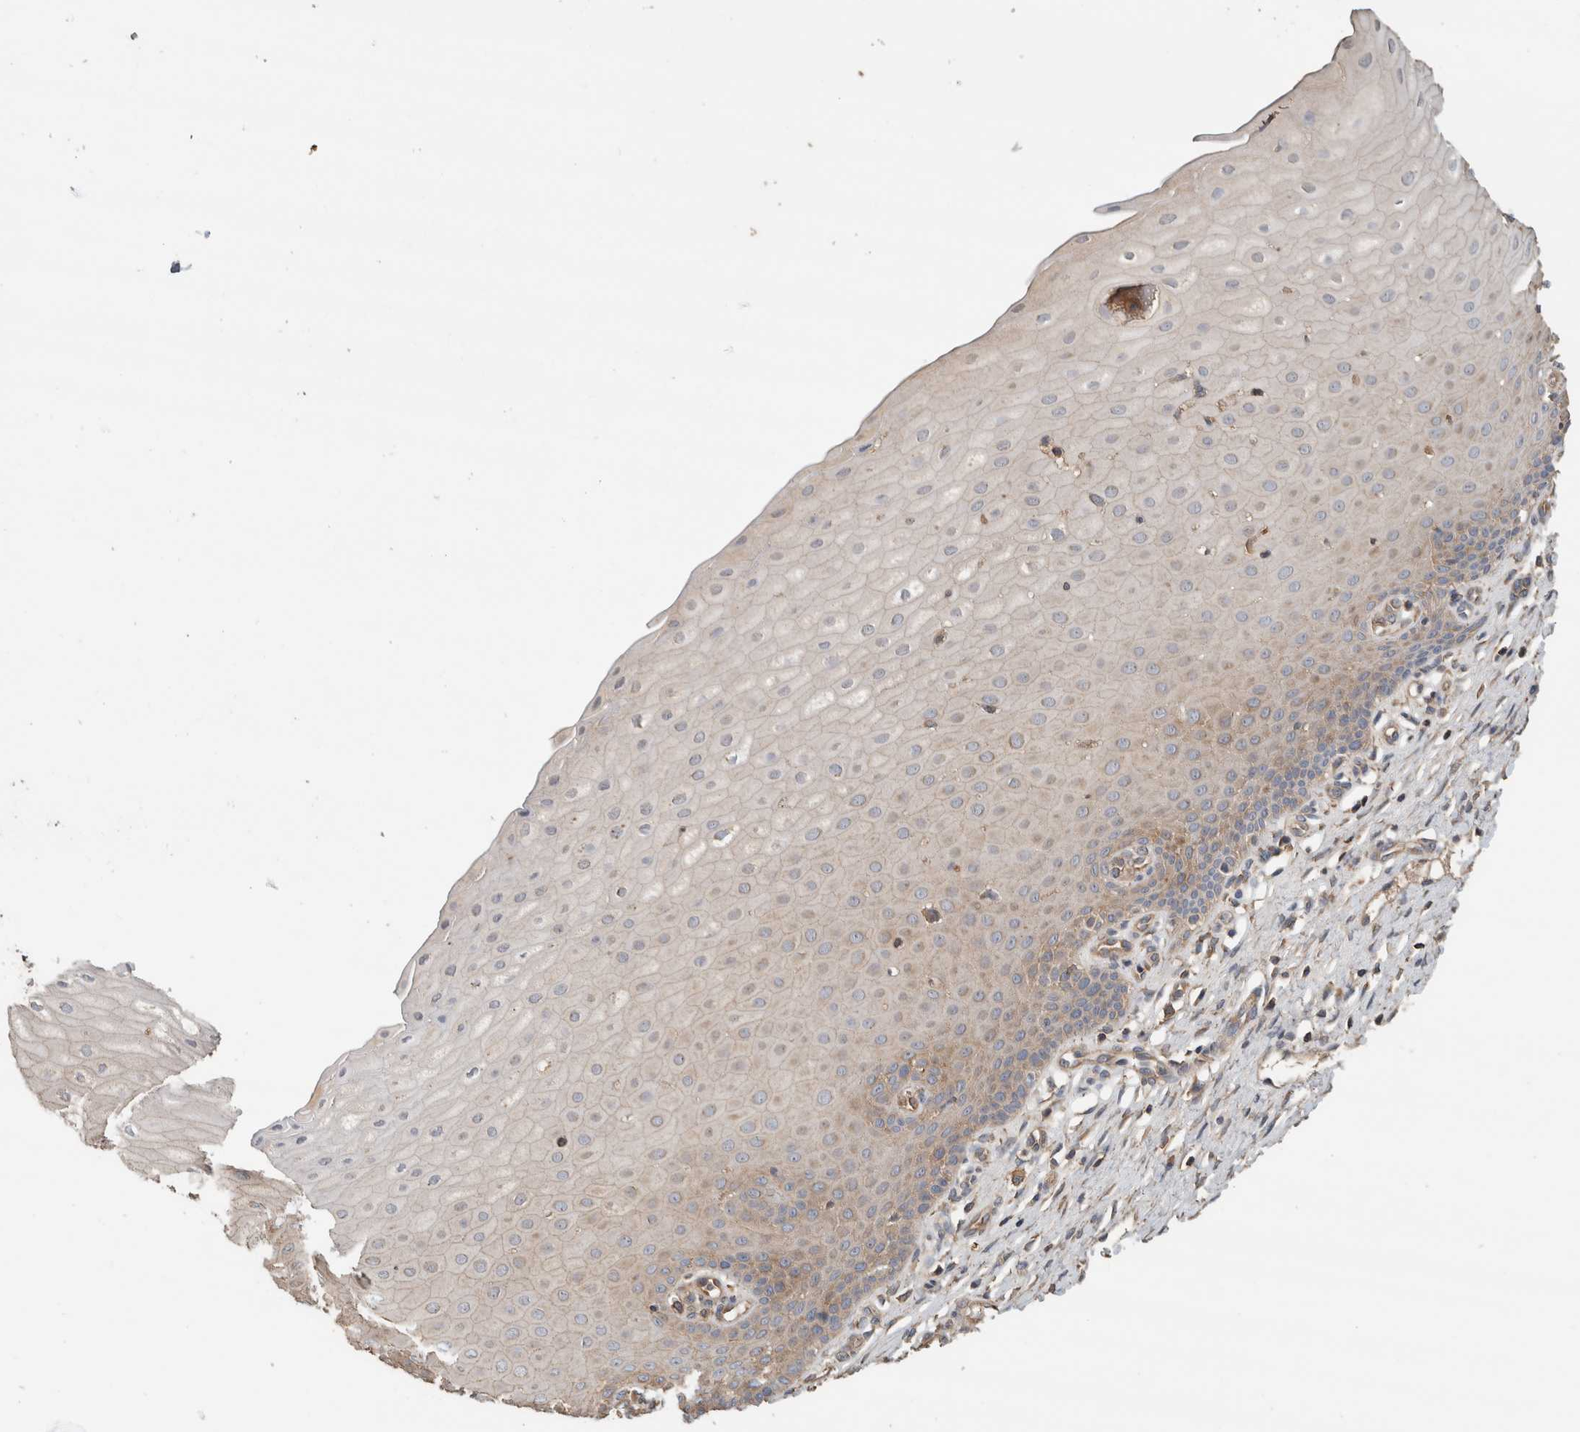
{"staining": {"intensity": "moderate", "quantity": "<25%", "location": "cytoplasmic/membranous"}, "tissue": "cervix", "cell_type": "Glandular cells", "image_type": "normal", "snomed": [{"axis": "morphology", "description": "Normal tissue, NOS"}, {"axis": "topography", "description": "Cervix"}], "caption": "Moderate cytoplasmic/membranous positivity for a protein is seen in approximately <25% of glandular cells of unremarkable cervix using IHC.", "gene": "EIF4G3", "patient": {"sex": "female", "age": 55}}